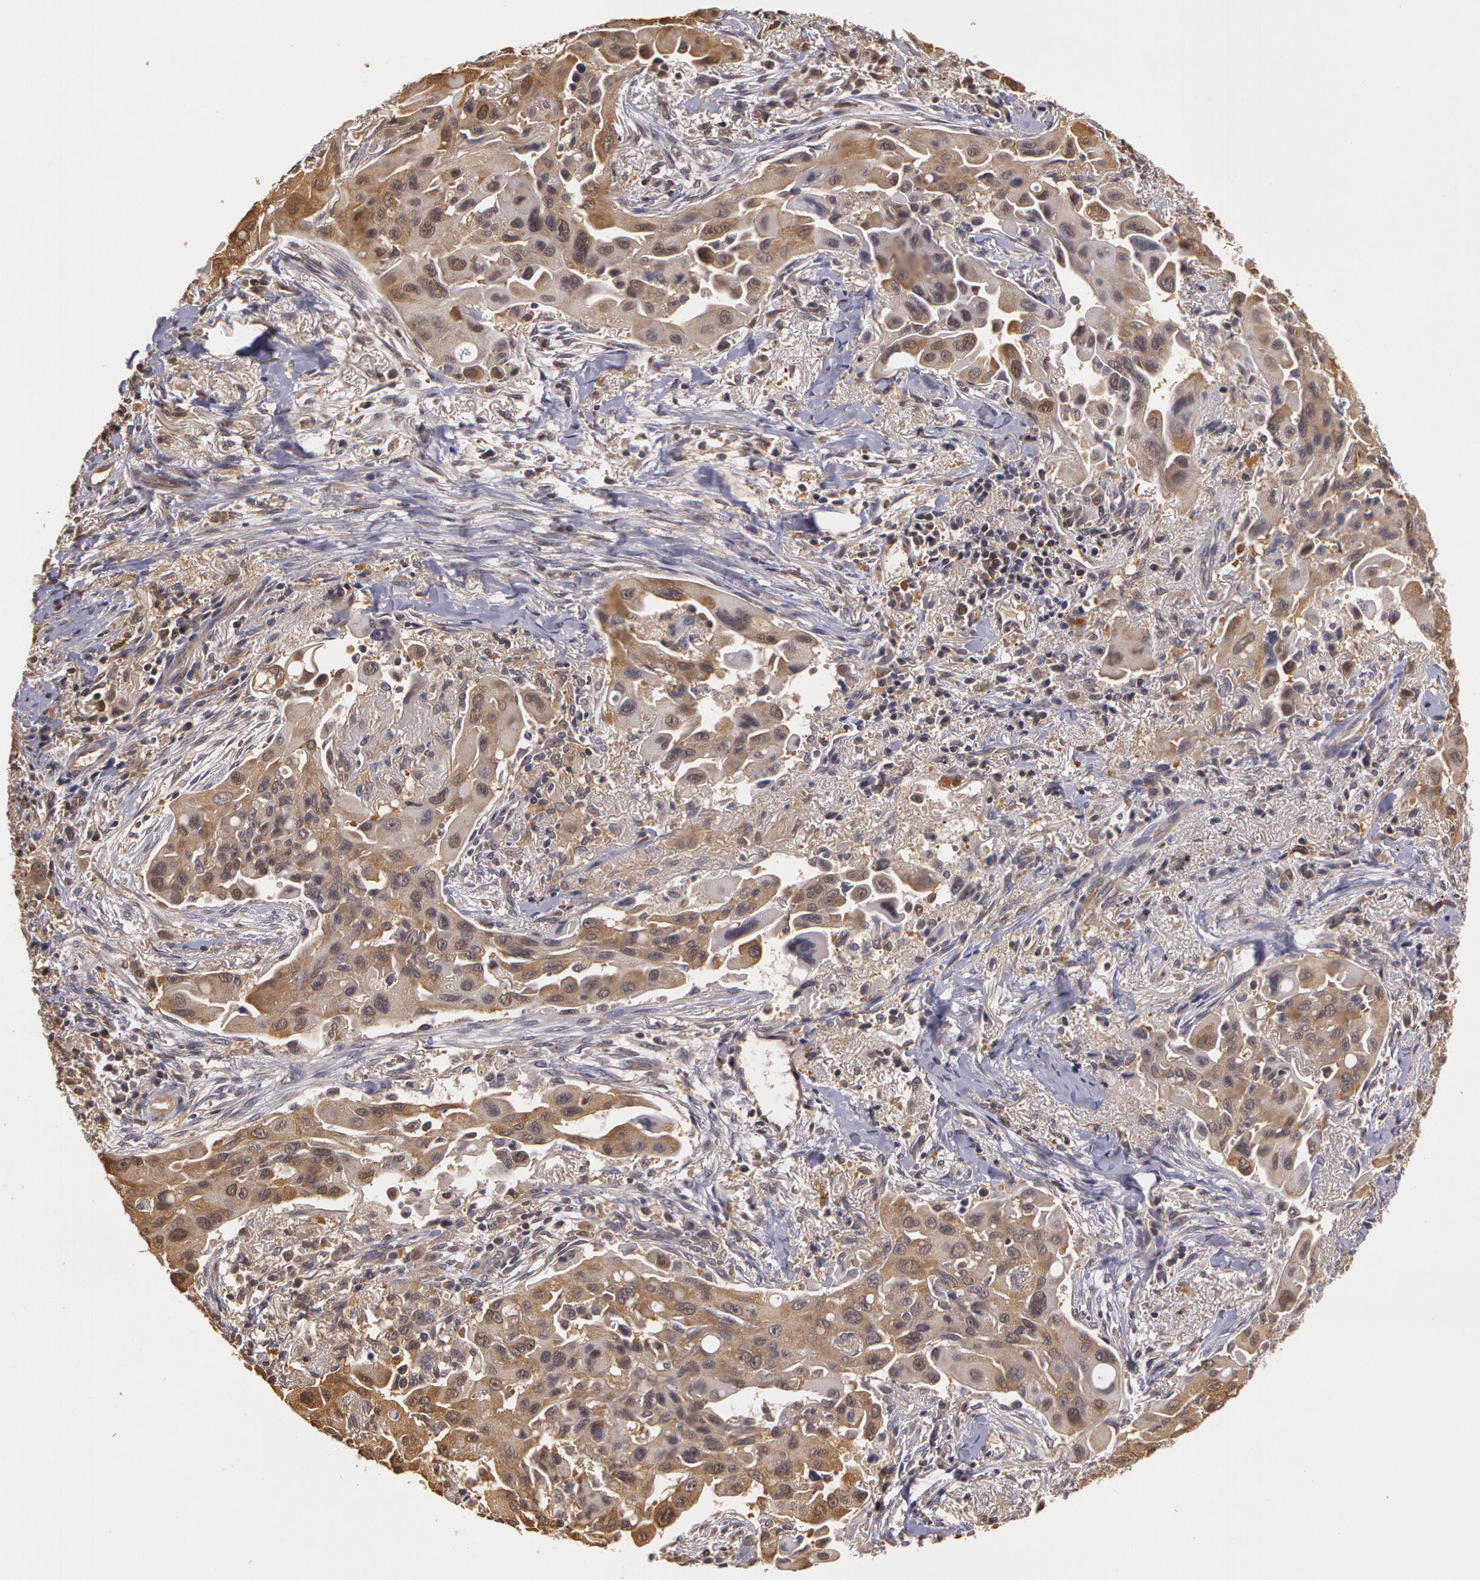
{"staining": {"intensity": "weak", "quantity": "25%-75%", "location": "cytoplasmic/membranous"}, "tissue": "lung cancer", "cell_type": "Tumor cells", "image_type": "cancer", "snomed": [{"axis": "morphology", "description": "Adenocarcinoma, NOS"}, {"axis": "topography", "description": "Lung"}], "caption": "High-magnification brightfield microscopy of adenocarcinoma (lung) stained with DAB (brown) and counterstained with hematoxylin (blue). tumor cells exhibit weak cytoplasmic/membranous staining is appreciated in about25%-75% of cells.", "gene": "AHSA1", "patient": {"sex": "male", "age": 68}}